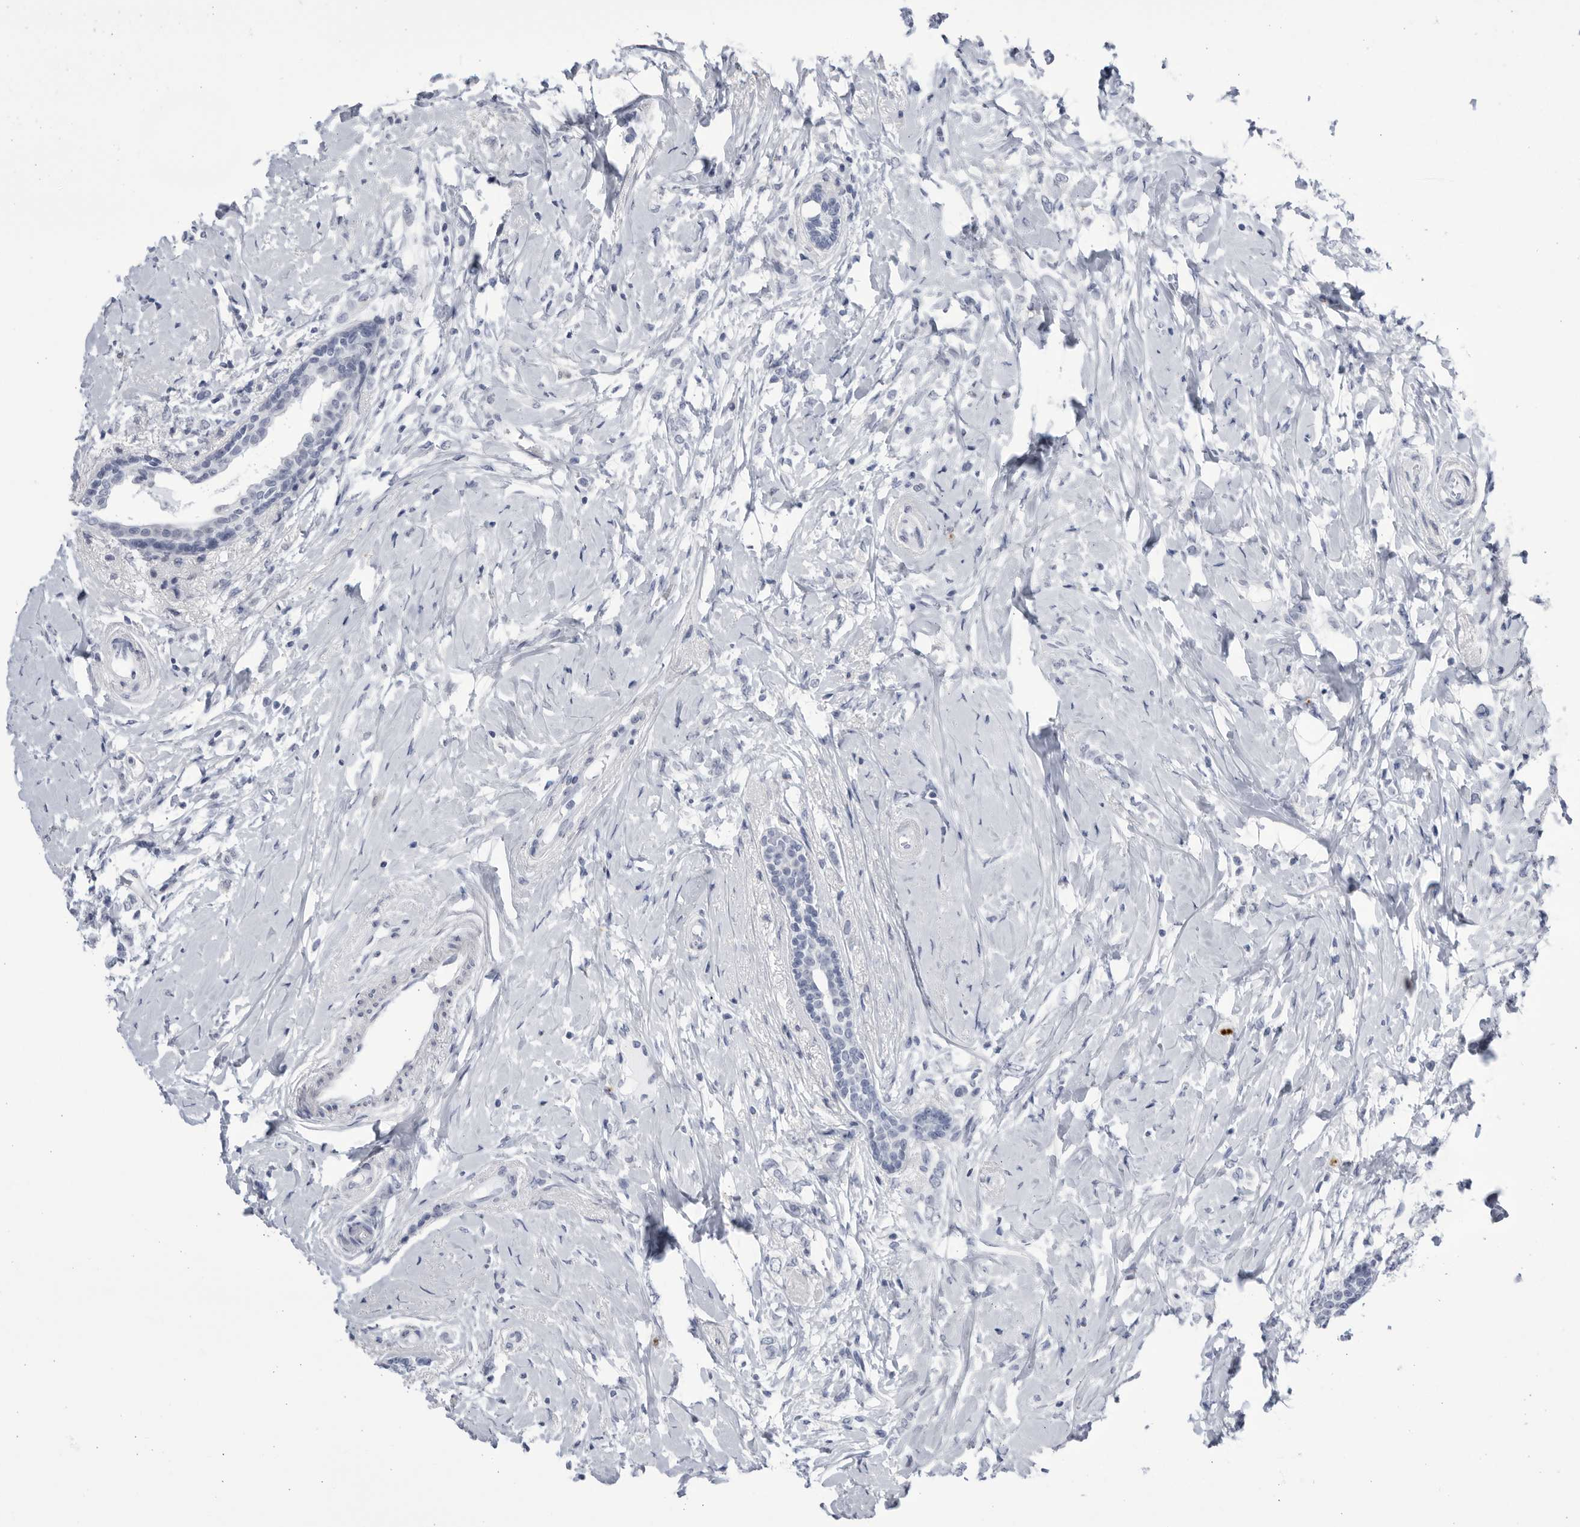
{"staining": {"intensity": "negative", "quantity": "none", "location": "none"}, "tissue": "breast cancer", "cell_type": "Tumor cells", "image_type": "cancer", "snomed": [{"axis": "morphology", "description": "Normal tissue, NOS"}, {"axis": "morphology", "description": "Lobular carcinoma"}, {"axis": "topography", "description": "Breast"}], "caption": "Immunohistochemistry (IHC) histopathology image of breast cancer (lobular carcinoma) stained for a protein (brown), which demonstrates no expression in tumor cells.", "gene": "CCDC181", "patient": {"sex": "female", "age": 47}}